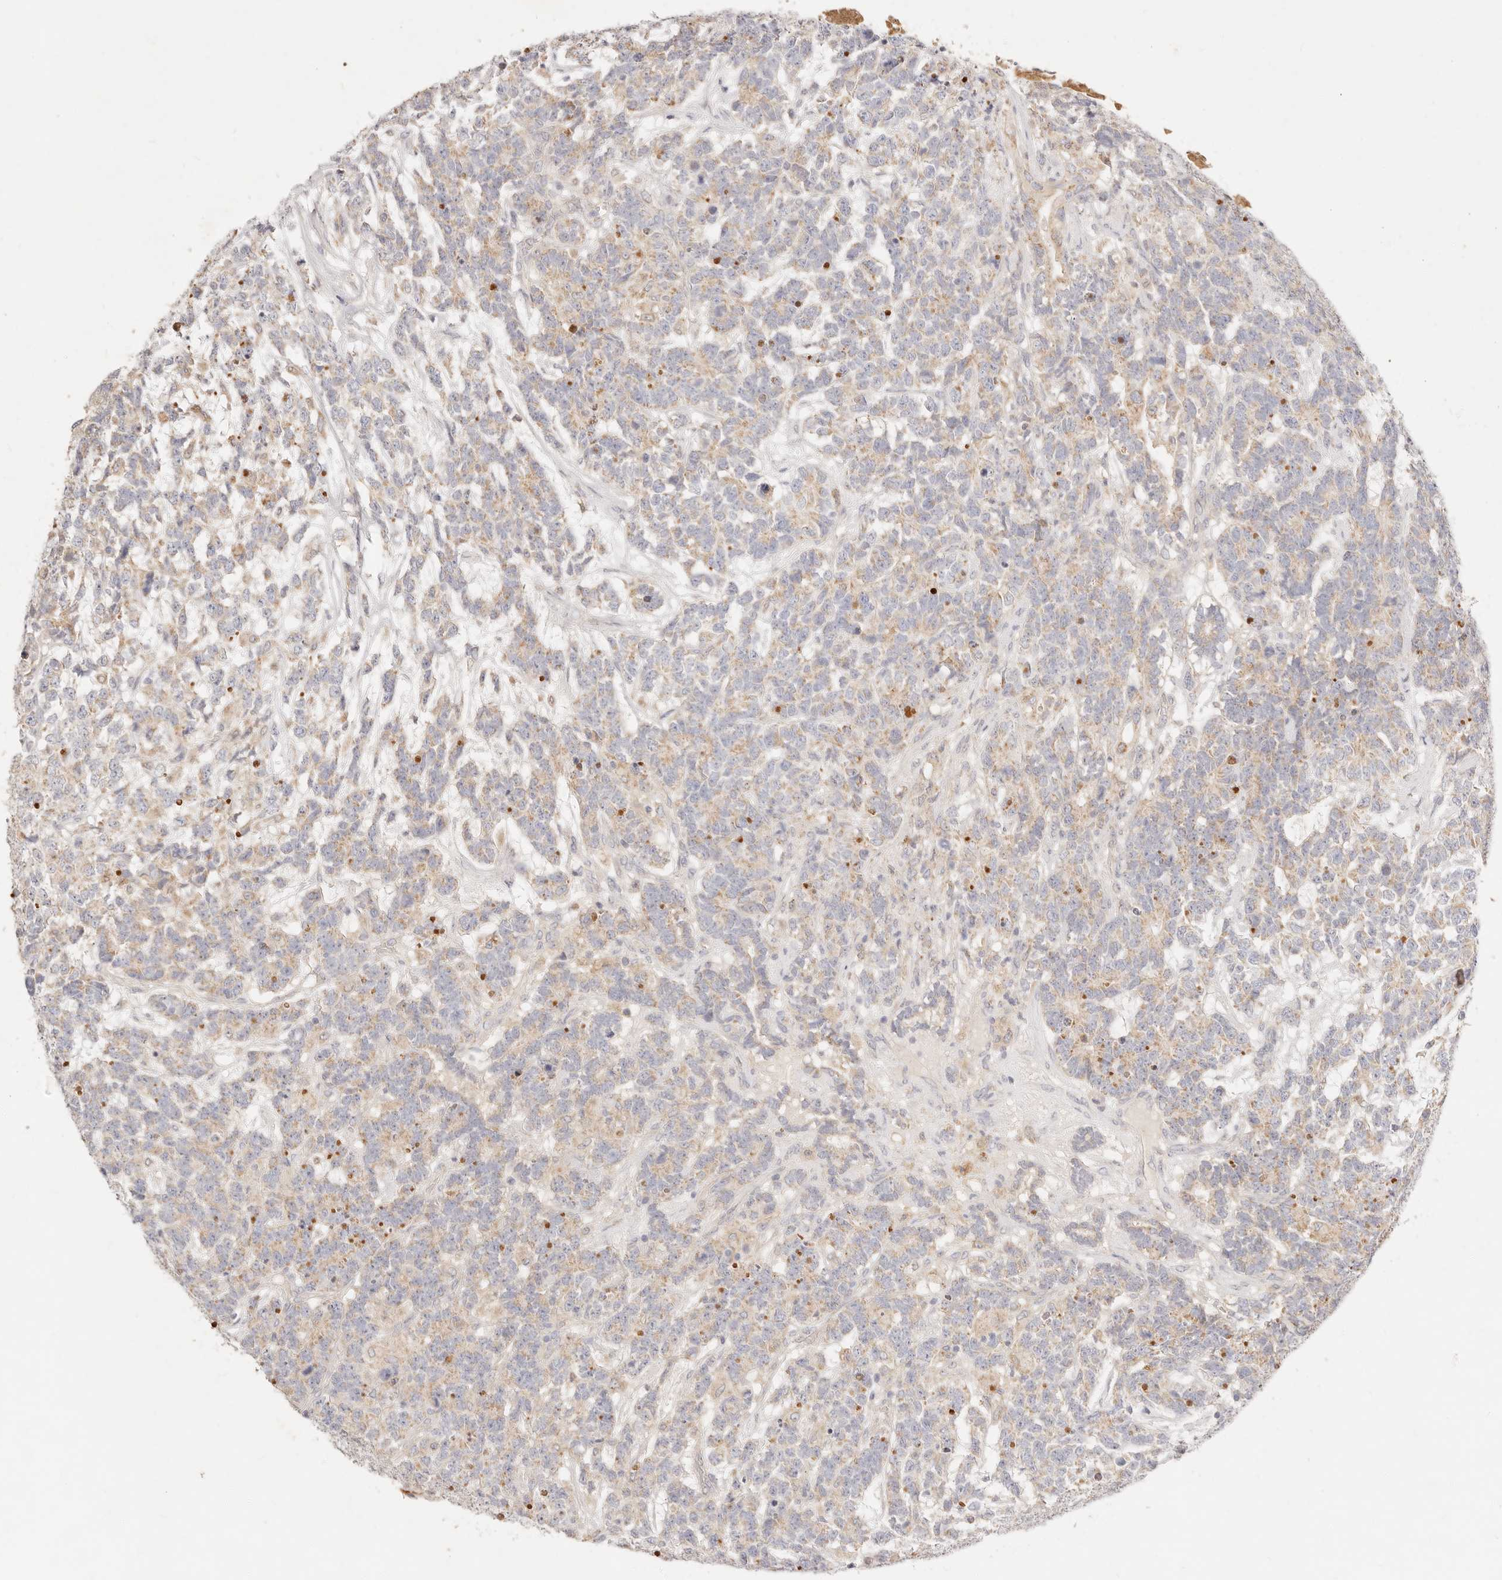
{"staining": {"intensity": "weak", "quantity": "25%-75%", "location": "cytoplasmic/membranous"}, "tissue": "testis cancer", "cell_type": "Tumor cells", "image_type": "cancer", "snomed": [{"axis": "morphology", "description": "Carcinoma, Embryonal, NOS"}, {"axis": "topography", "description": "Testis"}], "caption": "An image of testis cancer stained for a protein displays weak cytoplasmic/membranous brown staining in tumor cells. Using DAB (brown) and hematoxylin (blue) stains, captured at high magnification using brightfield microscopy.", "gene": "ACOX1", "patient": {"sex": "male", "age": 26}}